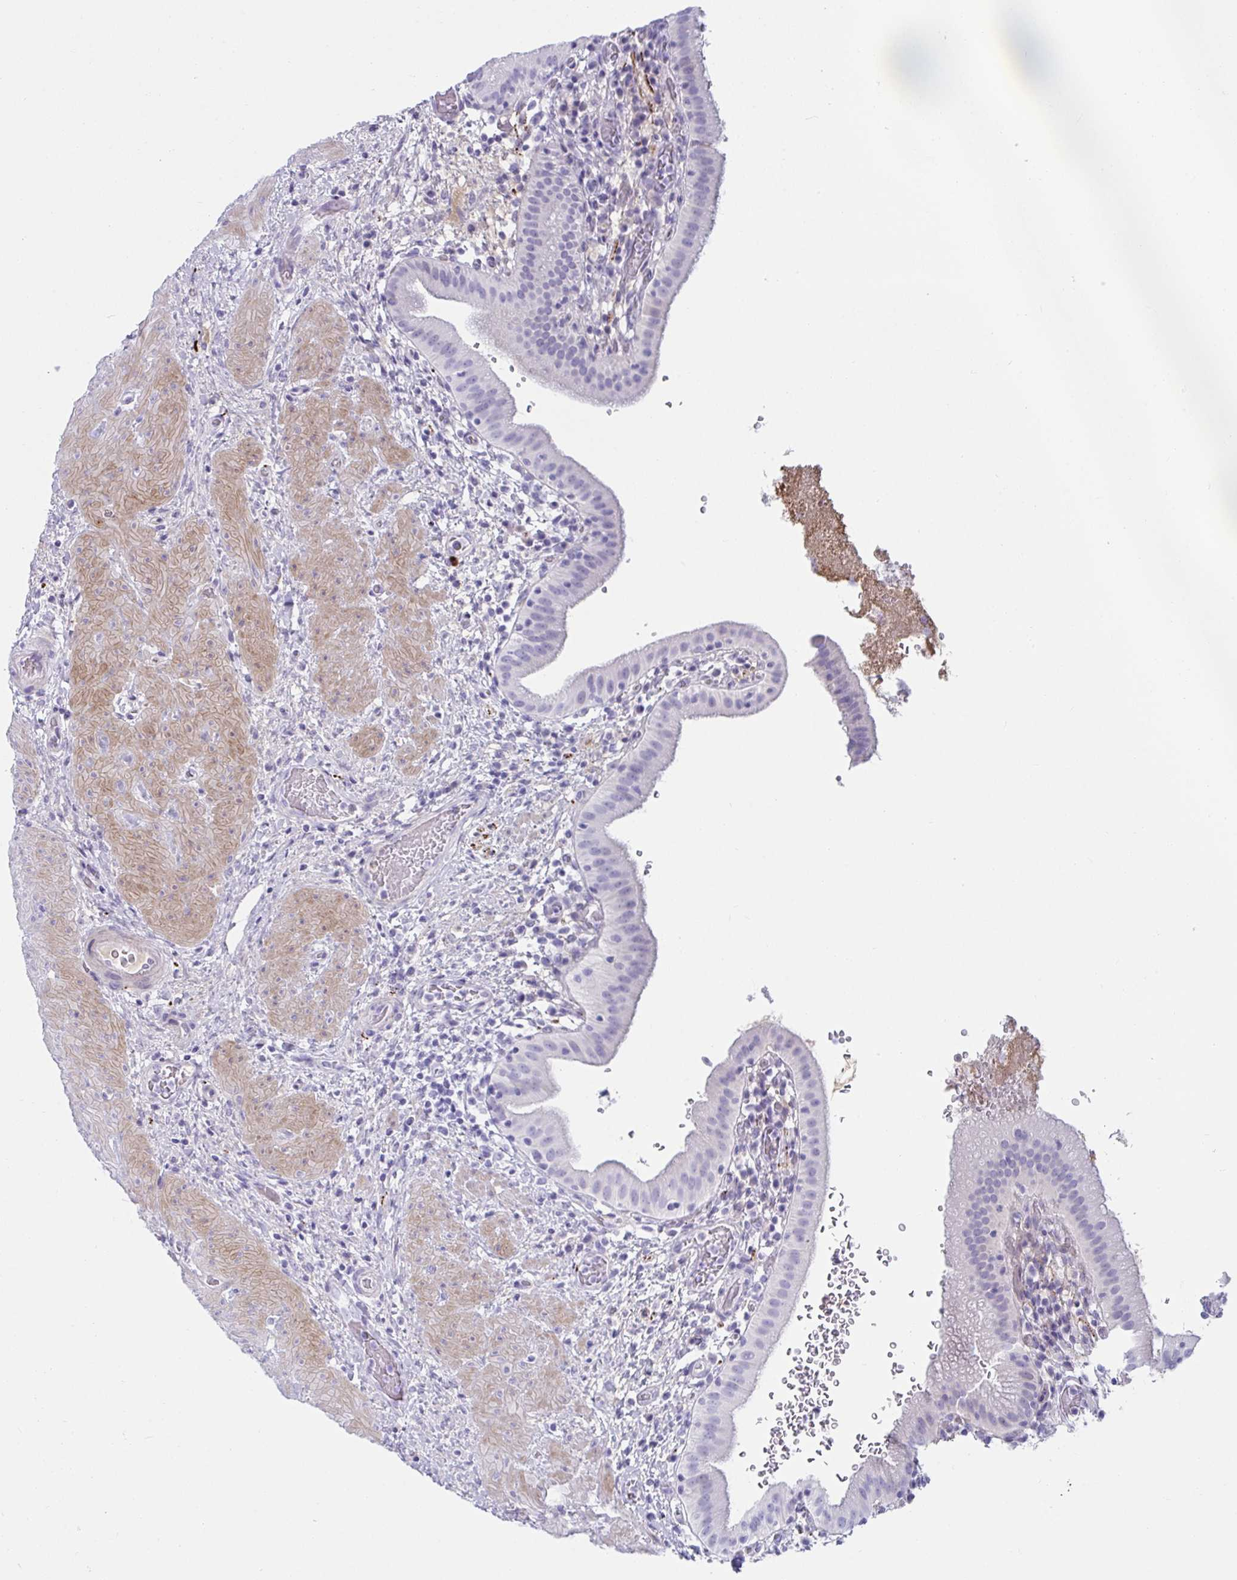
{"staining": {"intensity": "negative", "quantity": "none", "location": "none"}, "tissue": "gallbladder", "cell_type": "Glandular cells", "image_type": "normal", "snomed": [{"axis": "morphology", "description": "Normal tissue, NOS"}, {"axis": "topography", "description": "Gallbladder"}], "caption": "Immunohistochemistry of unremarkable gallbladder exhibits no positivity in glandular cells.", "gene": "NPY", "patient": {"sex": "male", "age": 26}}